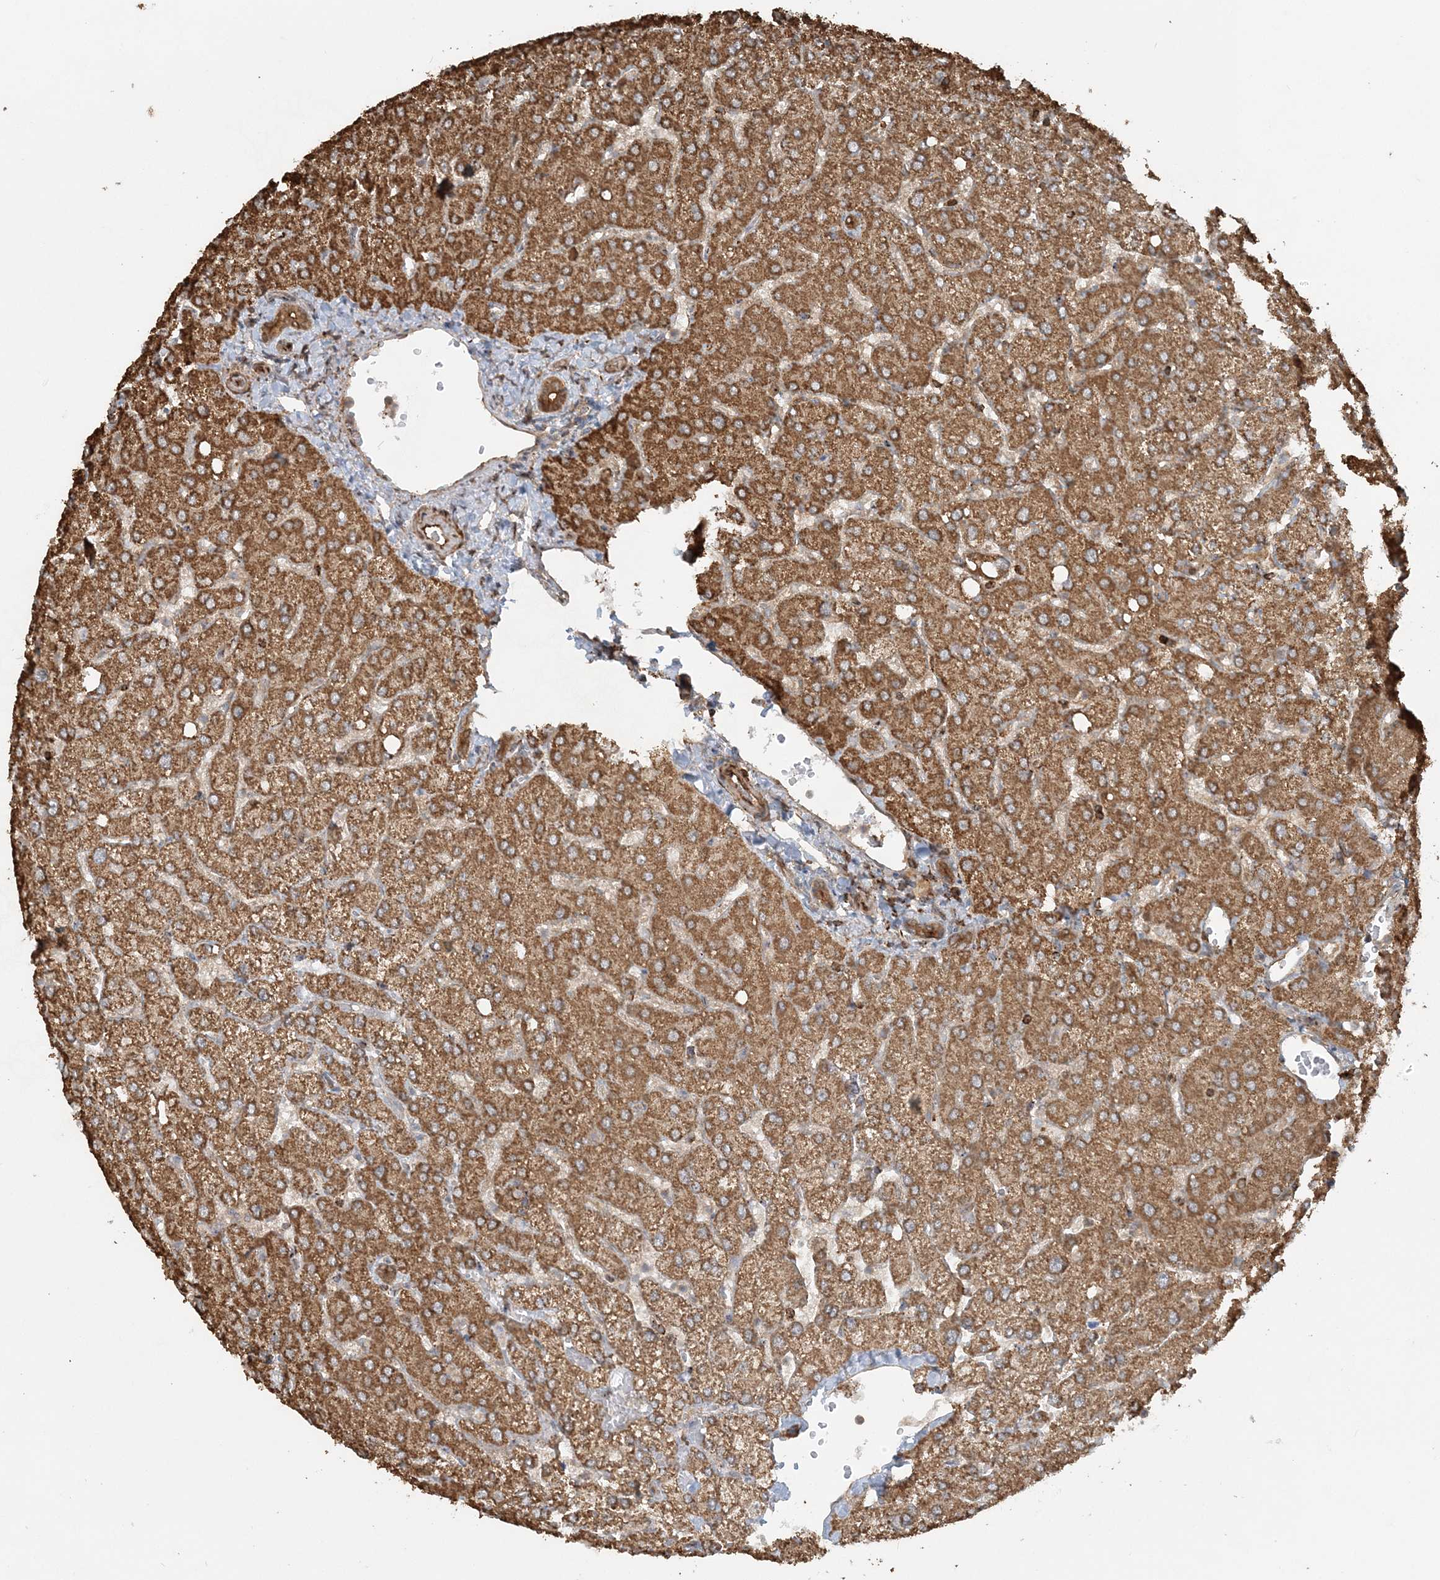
{"staining": {"intensity": "moderate", "quantity": ">75%", "location": "cytoplasmic/membranous"}, "tissue": "liver", "cell_type": "Cholangiocytes", "image_type": "normal", "snomed": [{"axis": "morphology", "description": "Normal tissue, NOS"}, {"axis": "topography", "description": "Liver"}], "caption": "Immunohistochemical staining of normal human liver exhibits >75% levels of moderate cytoplasmic/membranous protein staining in approximately >75% of cholangiocytes. Nuclei are stained in blue.", "gene": "DSTN", "patient": {"sex": "female", "age": 54}}